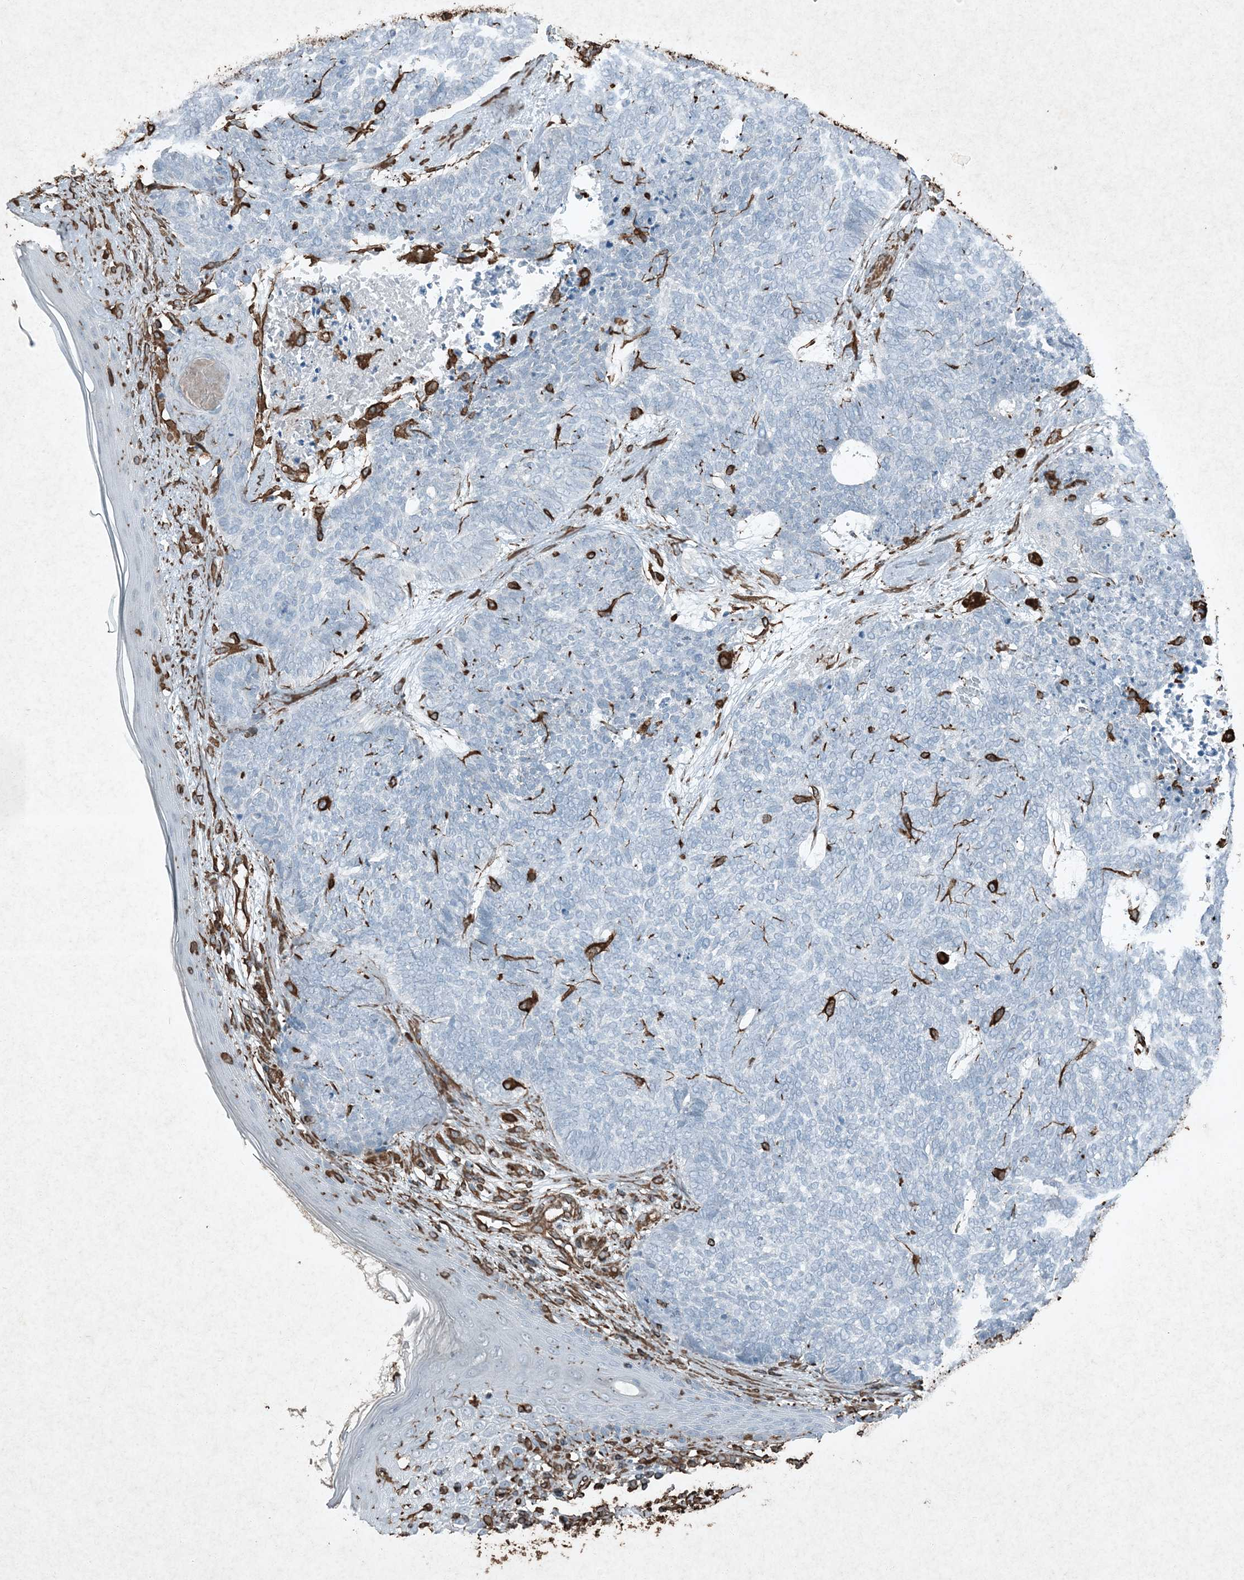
{"staining": {"intensity": "negative", "quantity": "none", "location": "none"}, "tissue": "skin cancer", "cell_type": "Tumor cells", "image_type": "cancer", "snomed": [{"axis": "morphology", "description": "Basal cell carcinoma"}, {"axis": "topography", "description": "Skin"}], "caption": "This is an immunohistochemistry histopathology image of human skin cancer (basal cell carcinoma). There is no expression in tumor cells.", "gene": "RYK", "patient": {"sex": "female", "age": 84}}